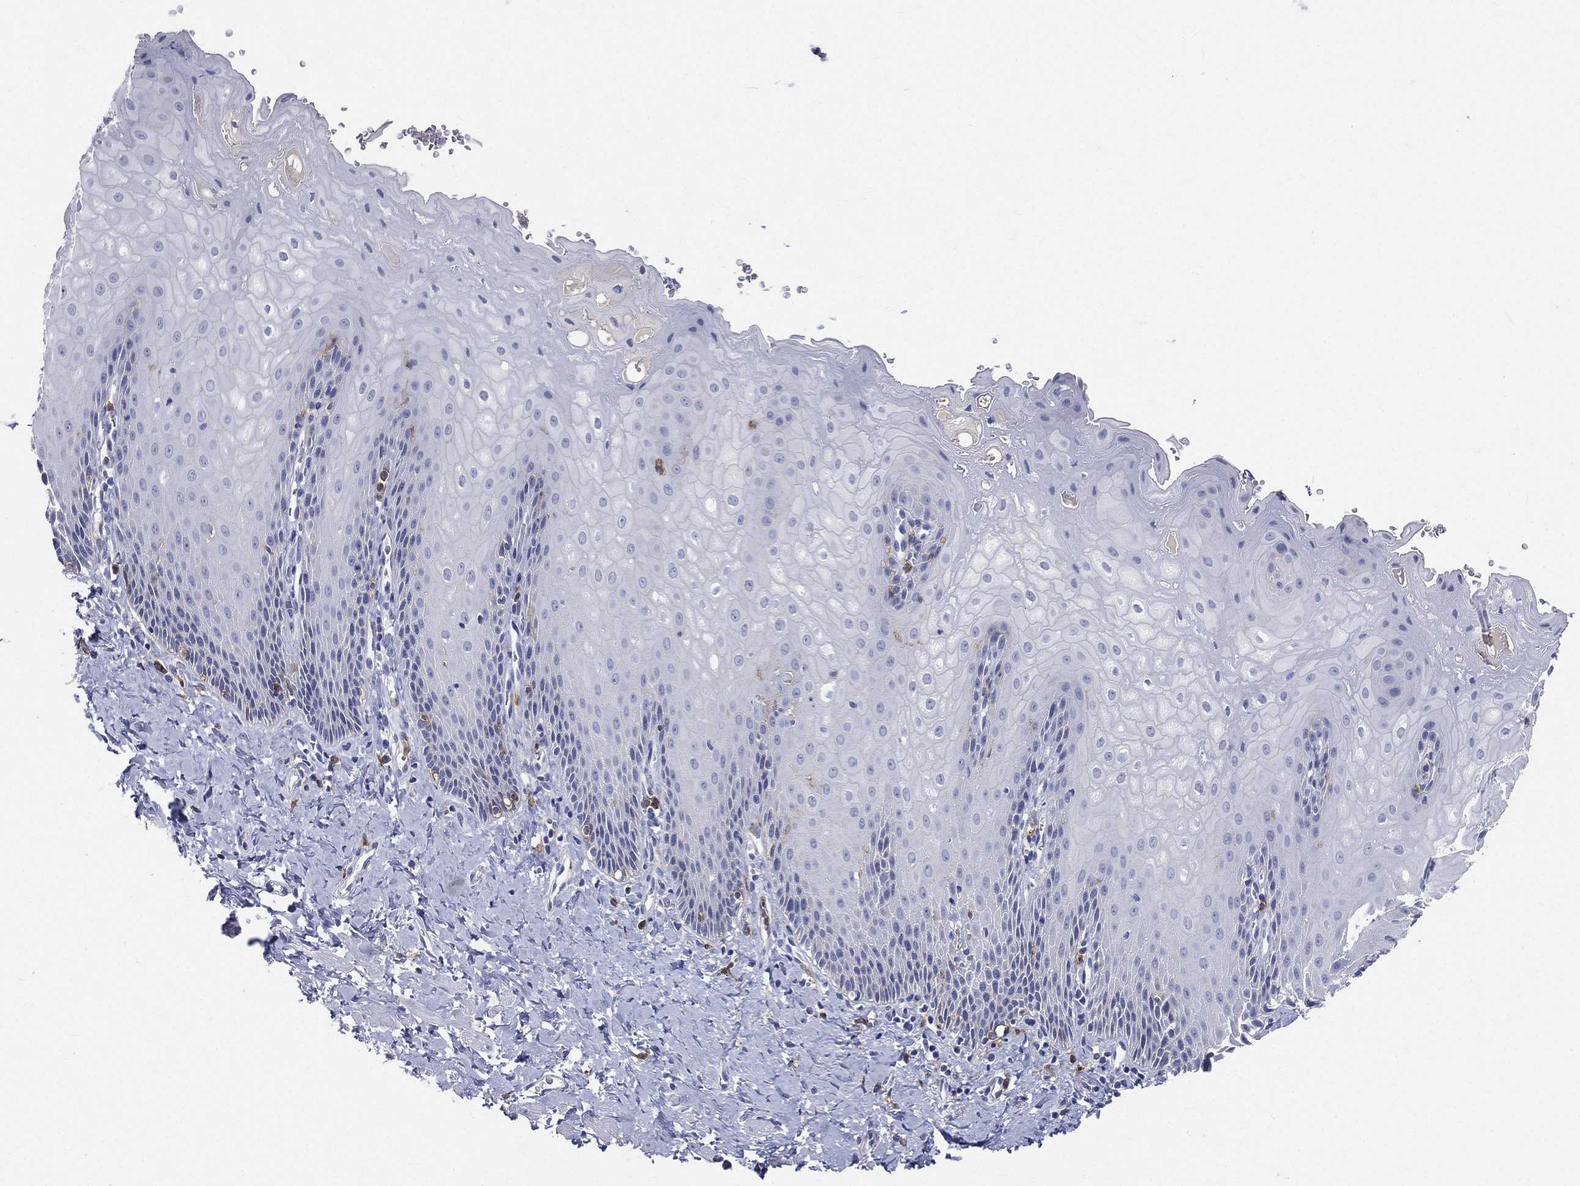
{"staining": {"intensity": "negative", "quantity": "none", "location": "none"}, "tissue": "esophagus", "cell_type": "Squamous epithelial cells", "image_type": "normal", "snomed": [{"axis": "morphology", "description": "Normal tissue, NOS"}, {"axis": "topography", "description": "Esophagus"}], "caption": "This is a micrograph of immunohistochemistry staining of normal esophagus, which shows no expression in squamous epithelial cells. (Immunohistochemistry, brightfield microscopy, high magnification).", "gene": "CD33", "patient": {"sex": "male", "age": 64}}